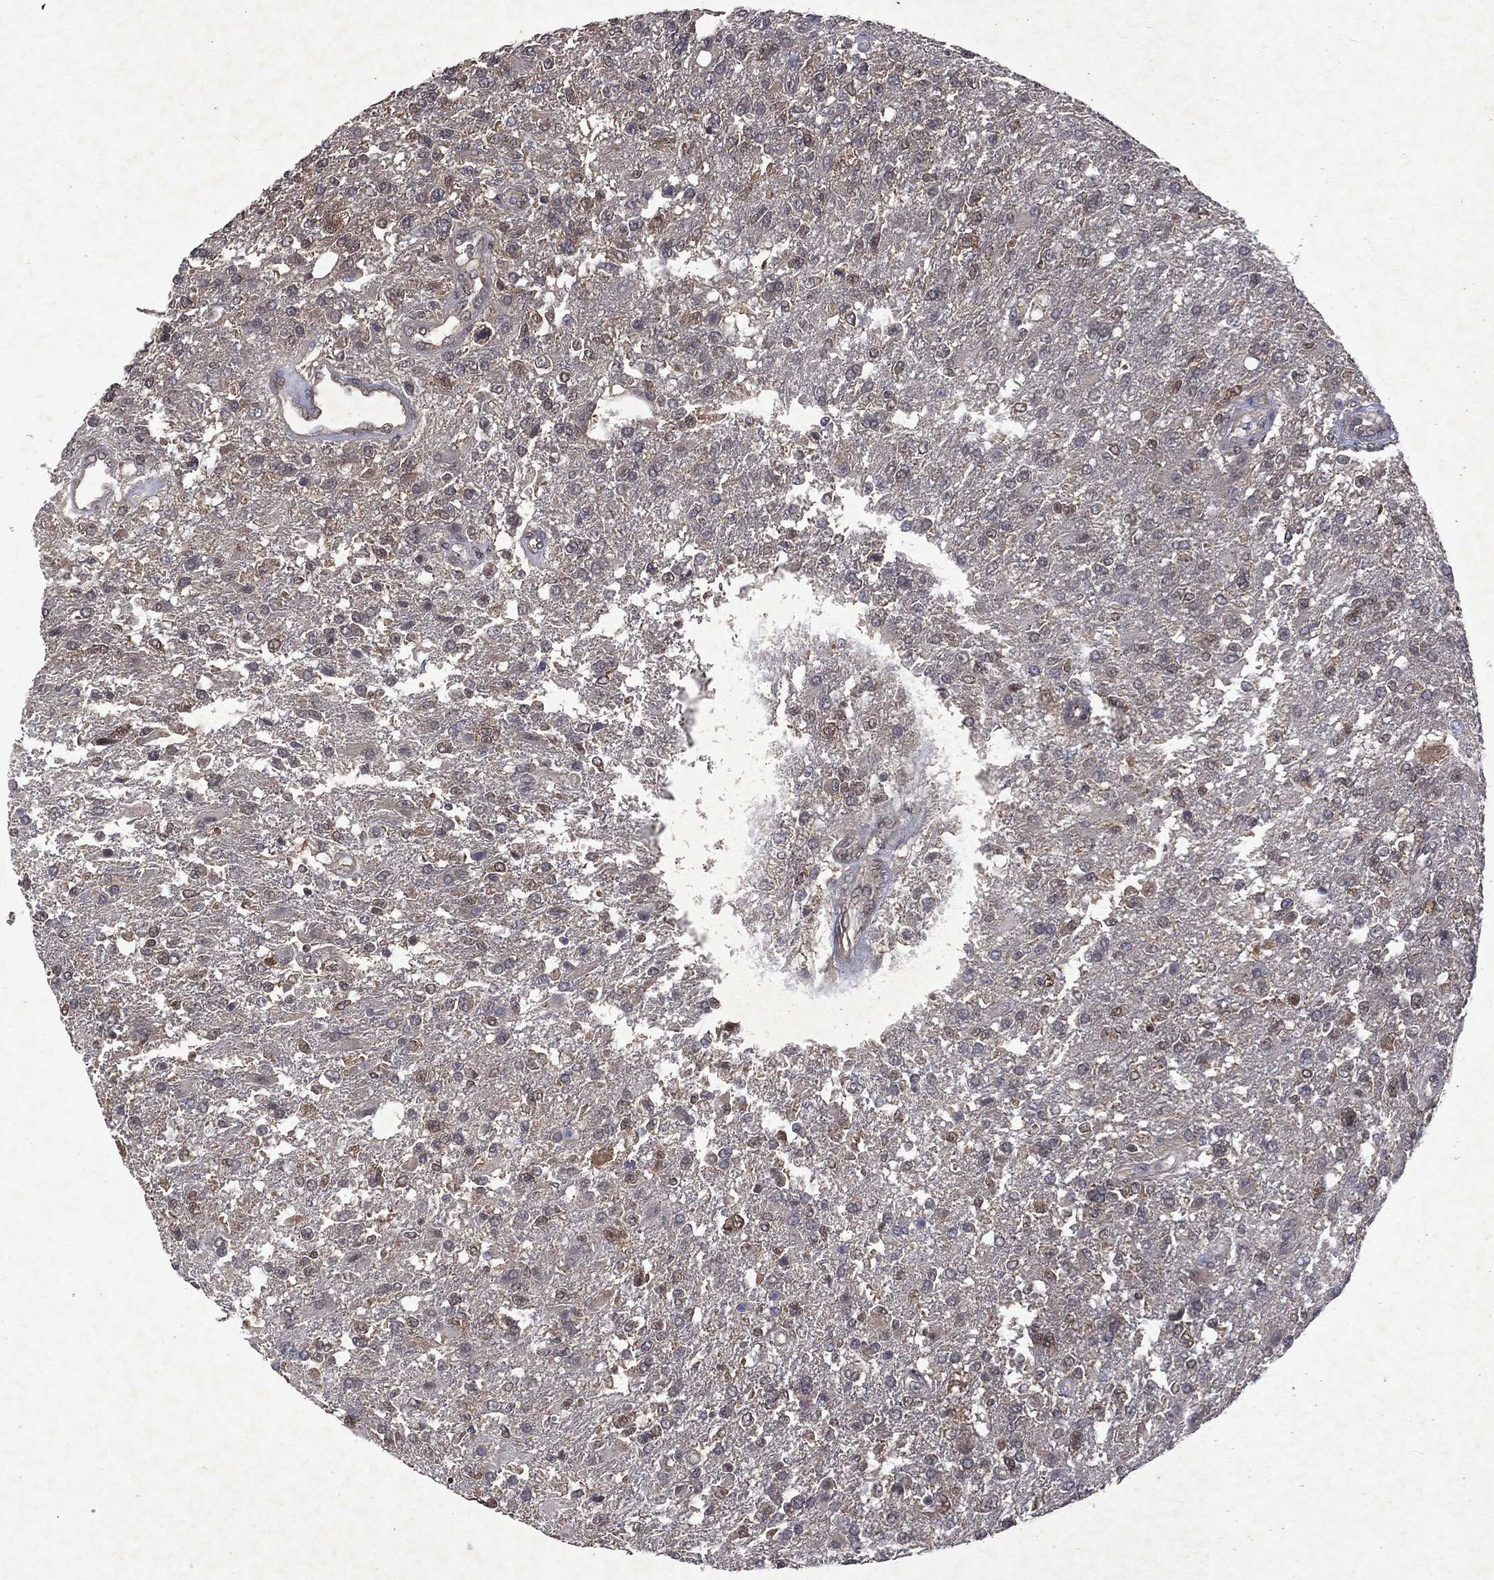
{"staining": {"intensity": "moderate", "quantity": "25%-75%", "location": "cytoplasmic/membranous"}, "tissue": "glioma", "cell_type": "Tumor cells", "image_type": "cancer", "snomed": [{"axis": "morphology", "description": "Glioma, malignant, High grade"}, {"axis": "topography", "description": "Brain"}], "caption": "Immunohistochemistry micrograph of neoplastic tissue: glioma stained using immunohistochemistry demonstrates medium levels of moderate protein expression localized specifically in the cytoplasmic/membranous of tumor cells, appearing as a cytoplasmic/membranous brown color.", "gene": "MTAP", "patient": {"sex": "male", "age": 56}}